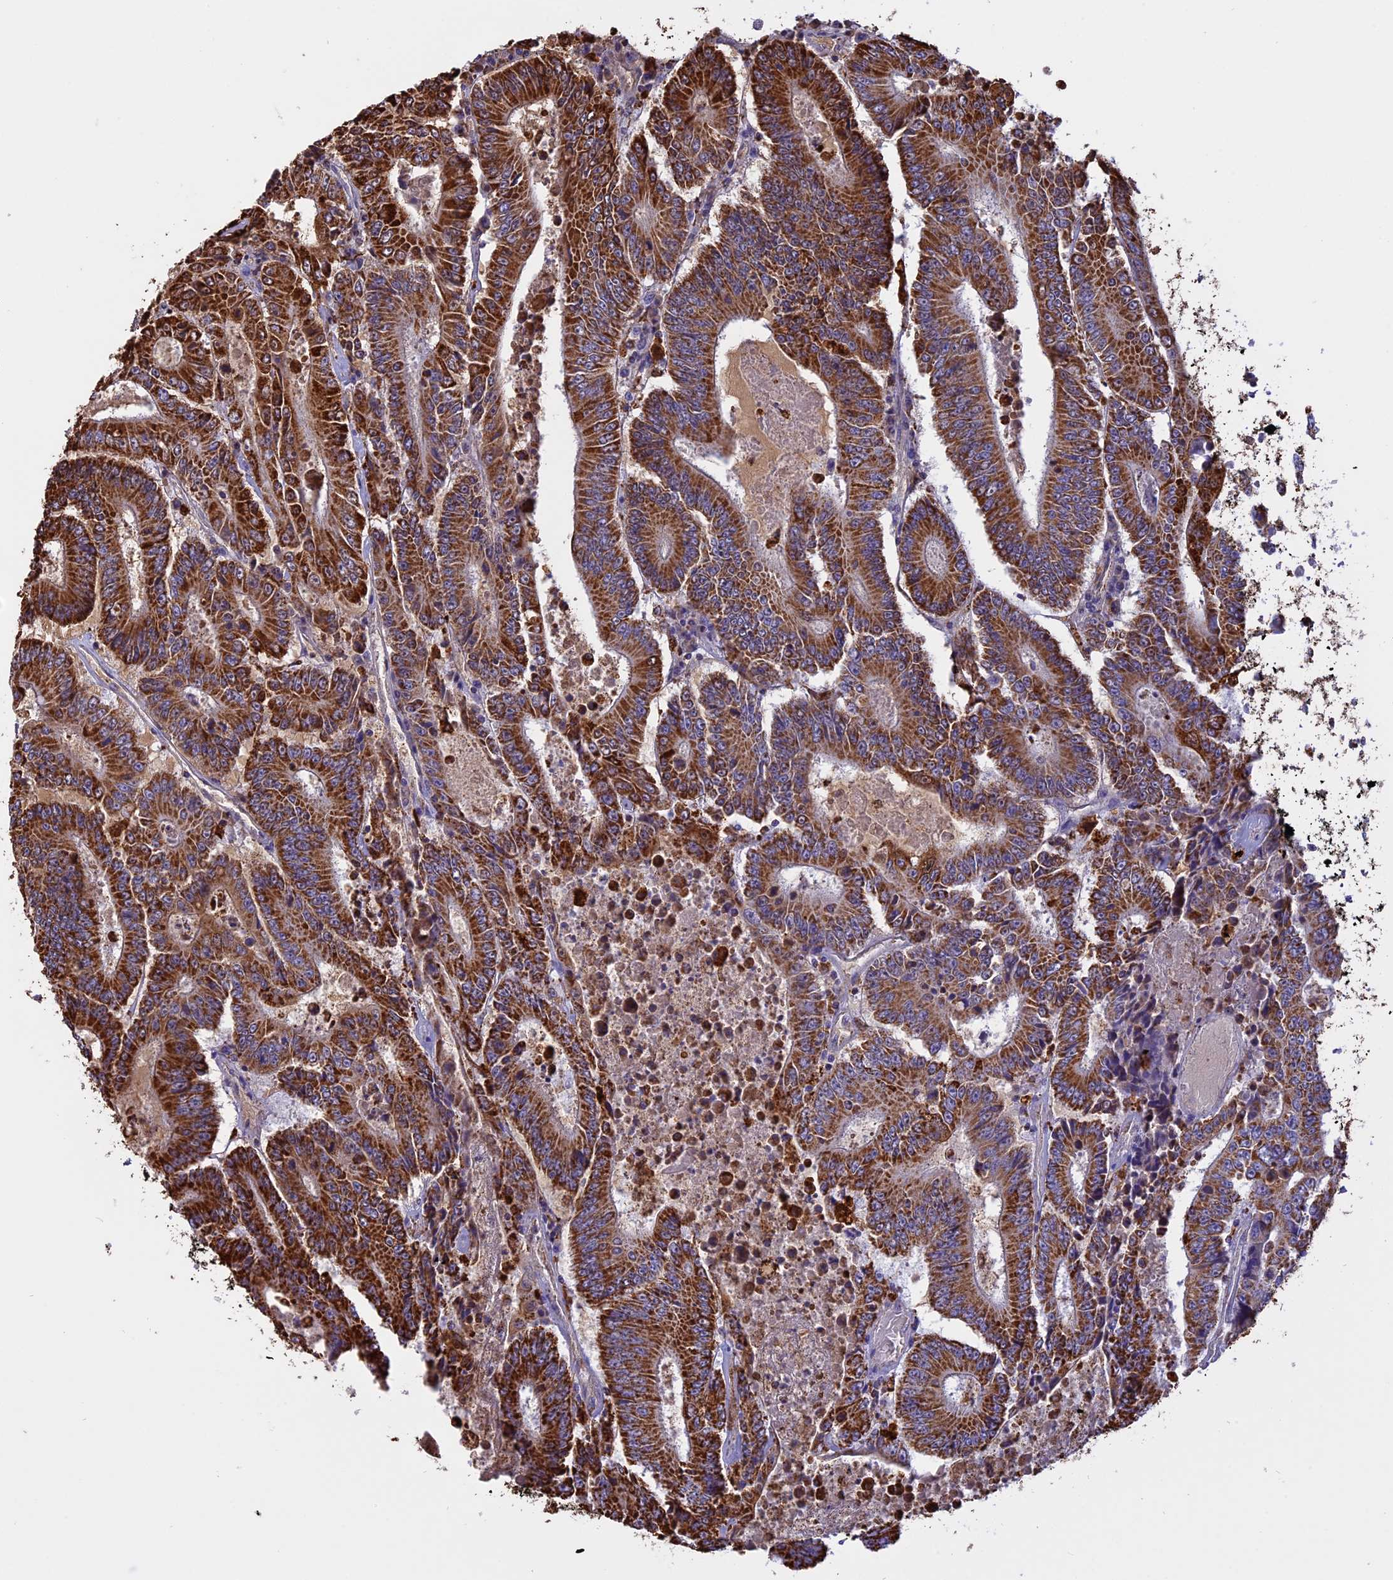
{"staining": {"intensity": "strong", "quantity": ">75%", "location": "cytoplasmic/membranous"}, "tissue": "colorectal cancer", "cell_type": "Tumor cells", "image_type": "cancer", "snomed": [{"axis": "morphology", "description": "Adenocarcinoma, NOS"}, {"axis": "topography", "description": "Colon"}], "caption": "This is an image of IHC staining of colorectal adenocarcinoma, which shows strong staining in the cytoplasmic/membranous of tumor cells.", "gene": "KCNG1", "patient": {"sex": "male", "age": 83}}